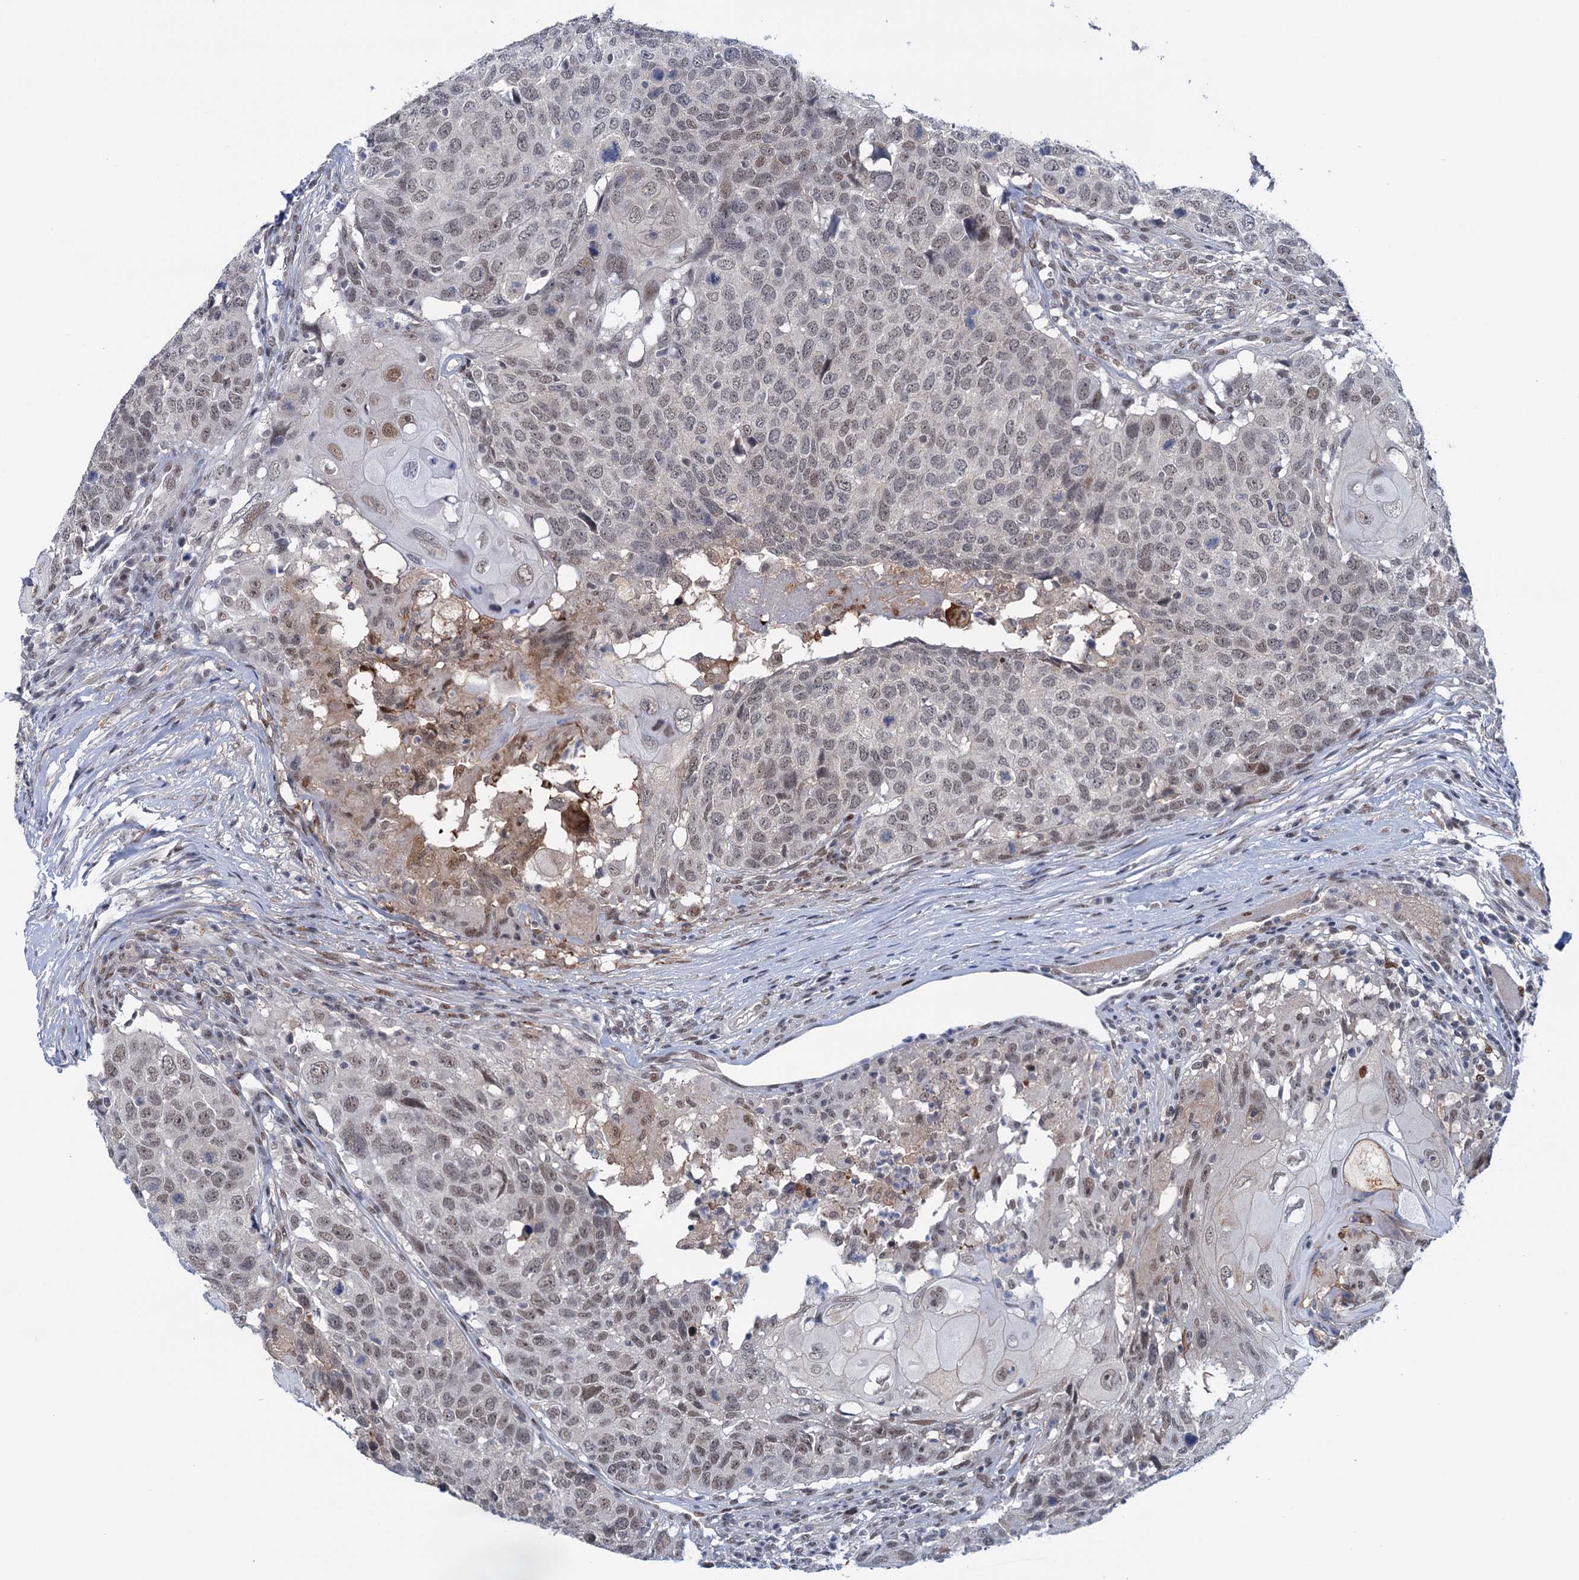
{"staining": {"intensity": "weak", "quantity": "25%-75%", "location": "nuclear"}, "tissue": "head and neck cancer", "cell_type": "Tumor cells", "image_type": "cancer", "snomed": [{"axis": "morphology", "description": "Squamous cell carcinoma, NOS"}, {"axis": "topography", "description": "Head-Neck"}], "caption": "A low amount of weak nuclear positivity is seen in approximately 25%-75% of tumor cells in head and neck cancer (squamous cell carcinoma) tissue. (Brightfield microscopy of DAB IHC at high magnification).", "gene": "FAM53A", "patient": {"sex": "male", "age": 66}}